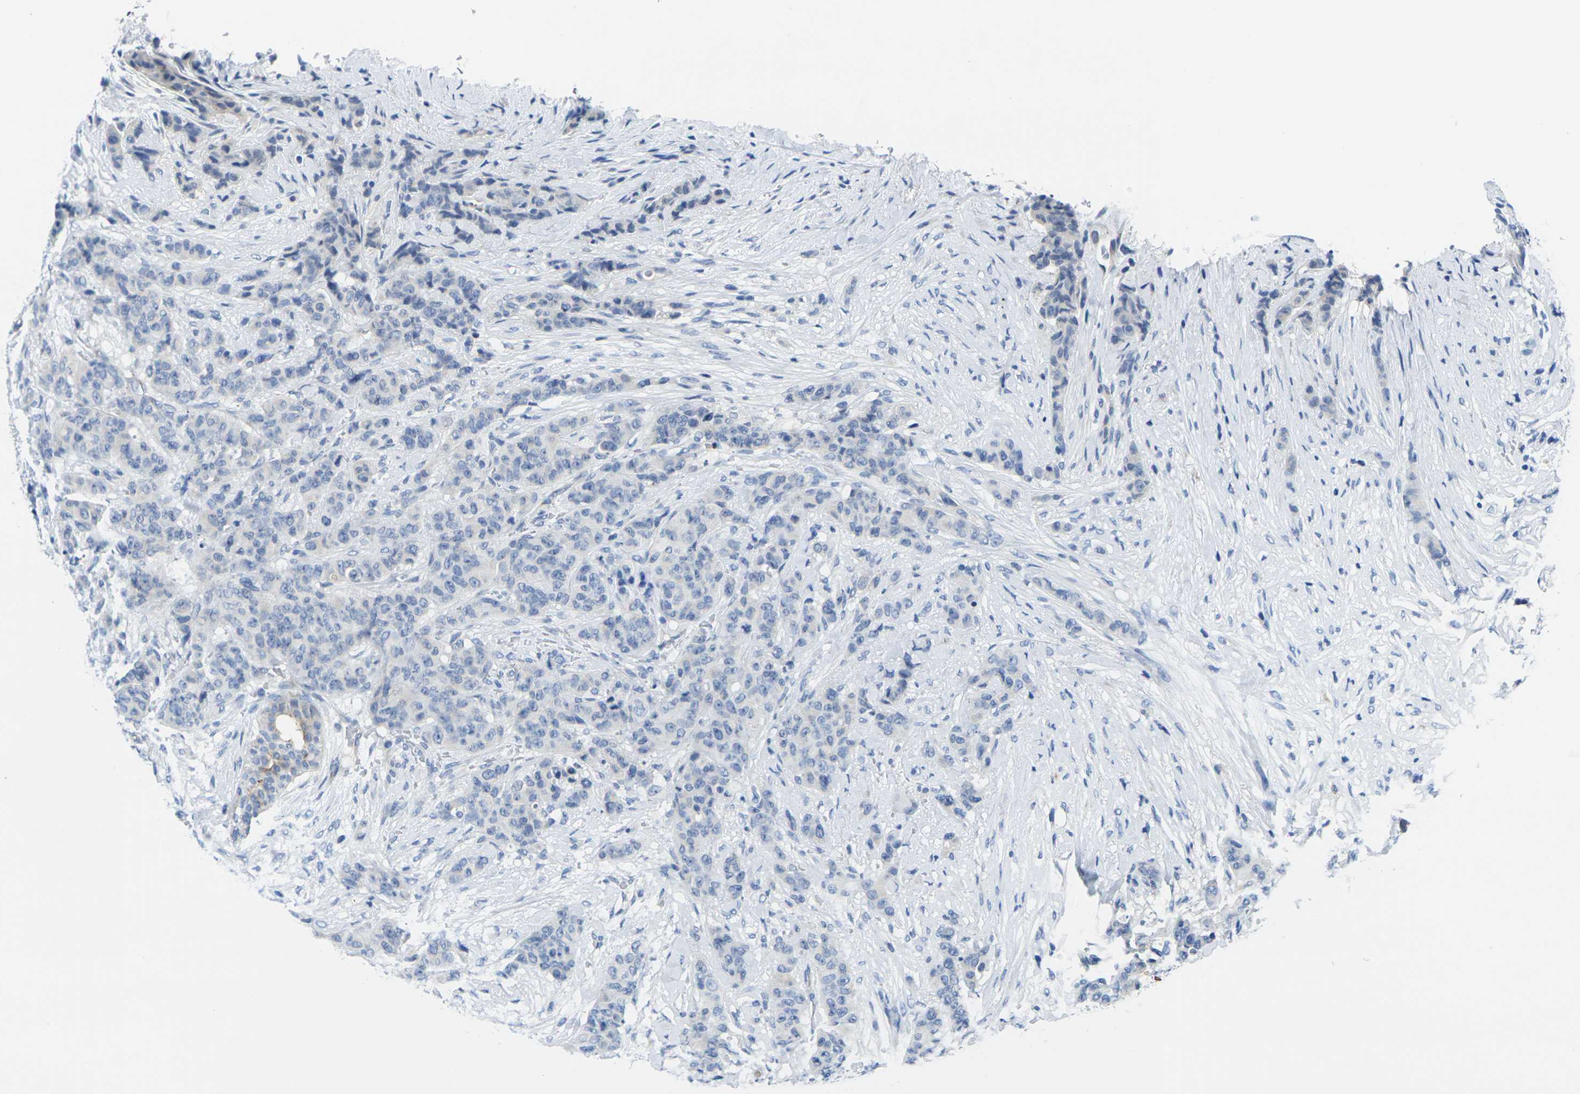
{"staining": {"intensity": "negative", "quantity": "none", "location": "none"}, "tissue": "breast cancer", "cell_type": "Tumor cells", "image_type": "cancer", "snomed": [{"axis": "morphology", "description": "Duct carcinoma"}, {"axis": "topography", "description": "Breast"}], "caption": "Immunohistochemical staining of breast infiltrating ductal carcinoma reveals no significant staining in tumor cells.", "gene": "CRK", "patient": {"sex": "female", "age": 40}}